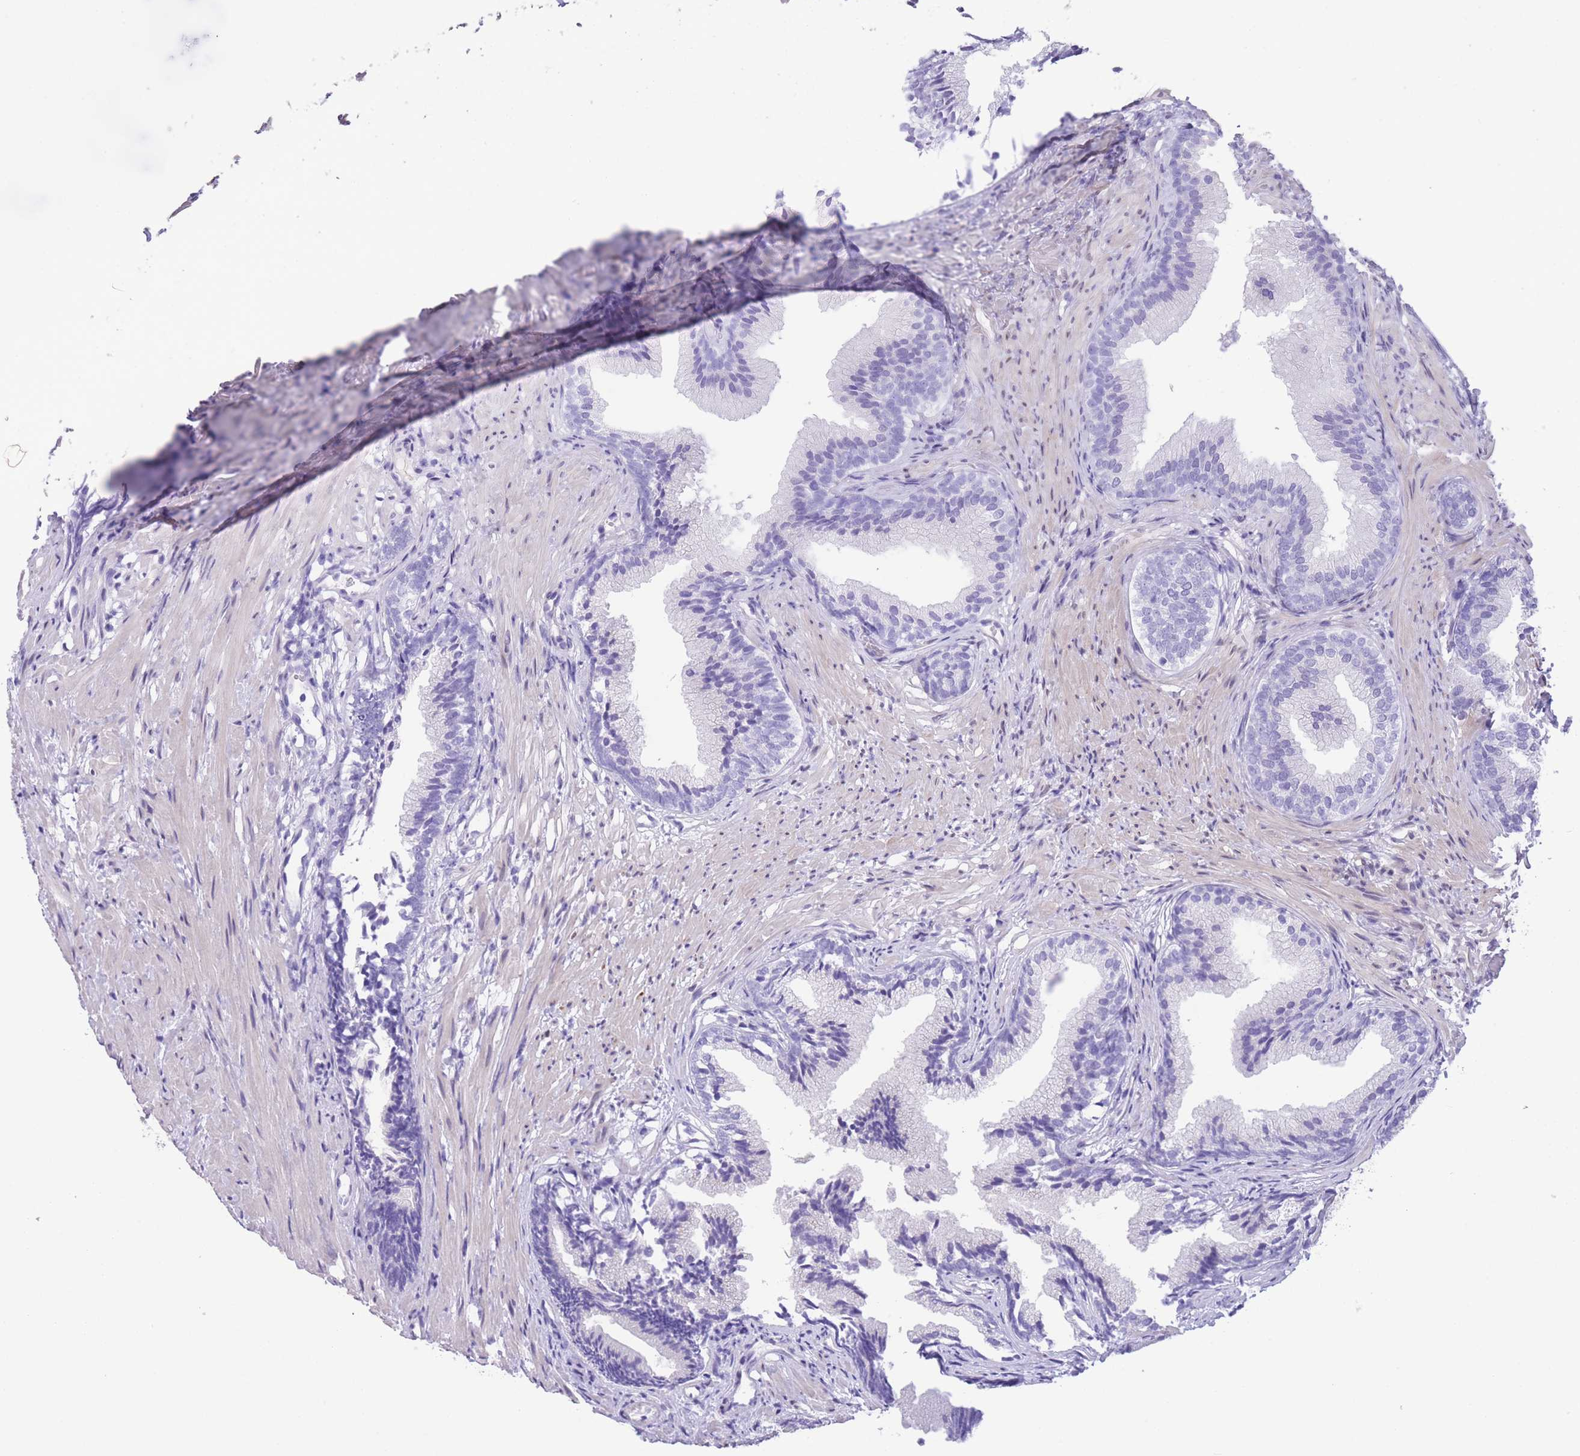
{"staining": {"intensity": "negative", "quantity": "none", "location": "none"}, "tissue": "prostate", "cell_type": "Glandular cells", "image_type": "normal", "snomed": [{"axis": "morphology", "description": "Normal tissue, NOS"}, {"axis": "topography", "description": "Prostate"}], "caption": "An immunohistochemistry (IHC) micrograph of benign prostate is shown. There is no staining in glandular cells of prostate.", "gene": "RAI2", "patient": {"sex": "male", "age": 76}}